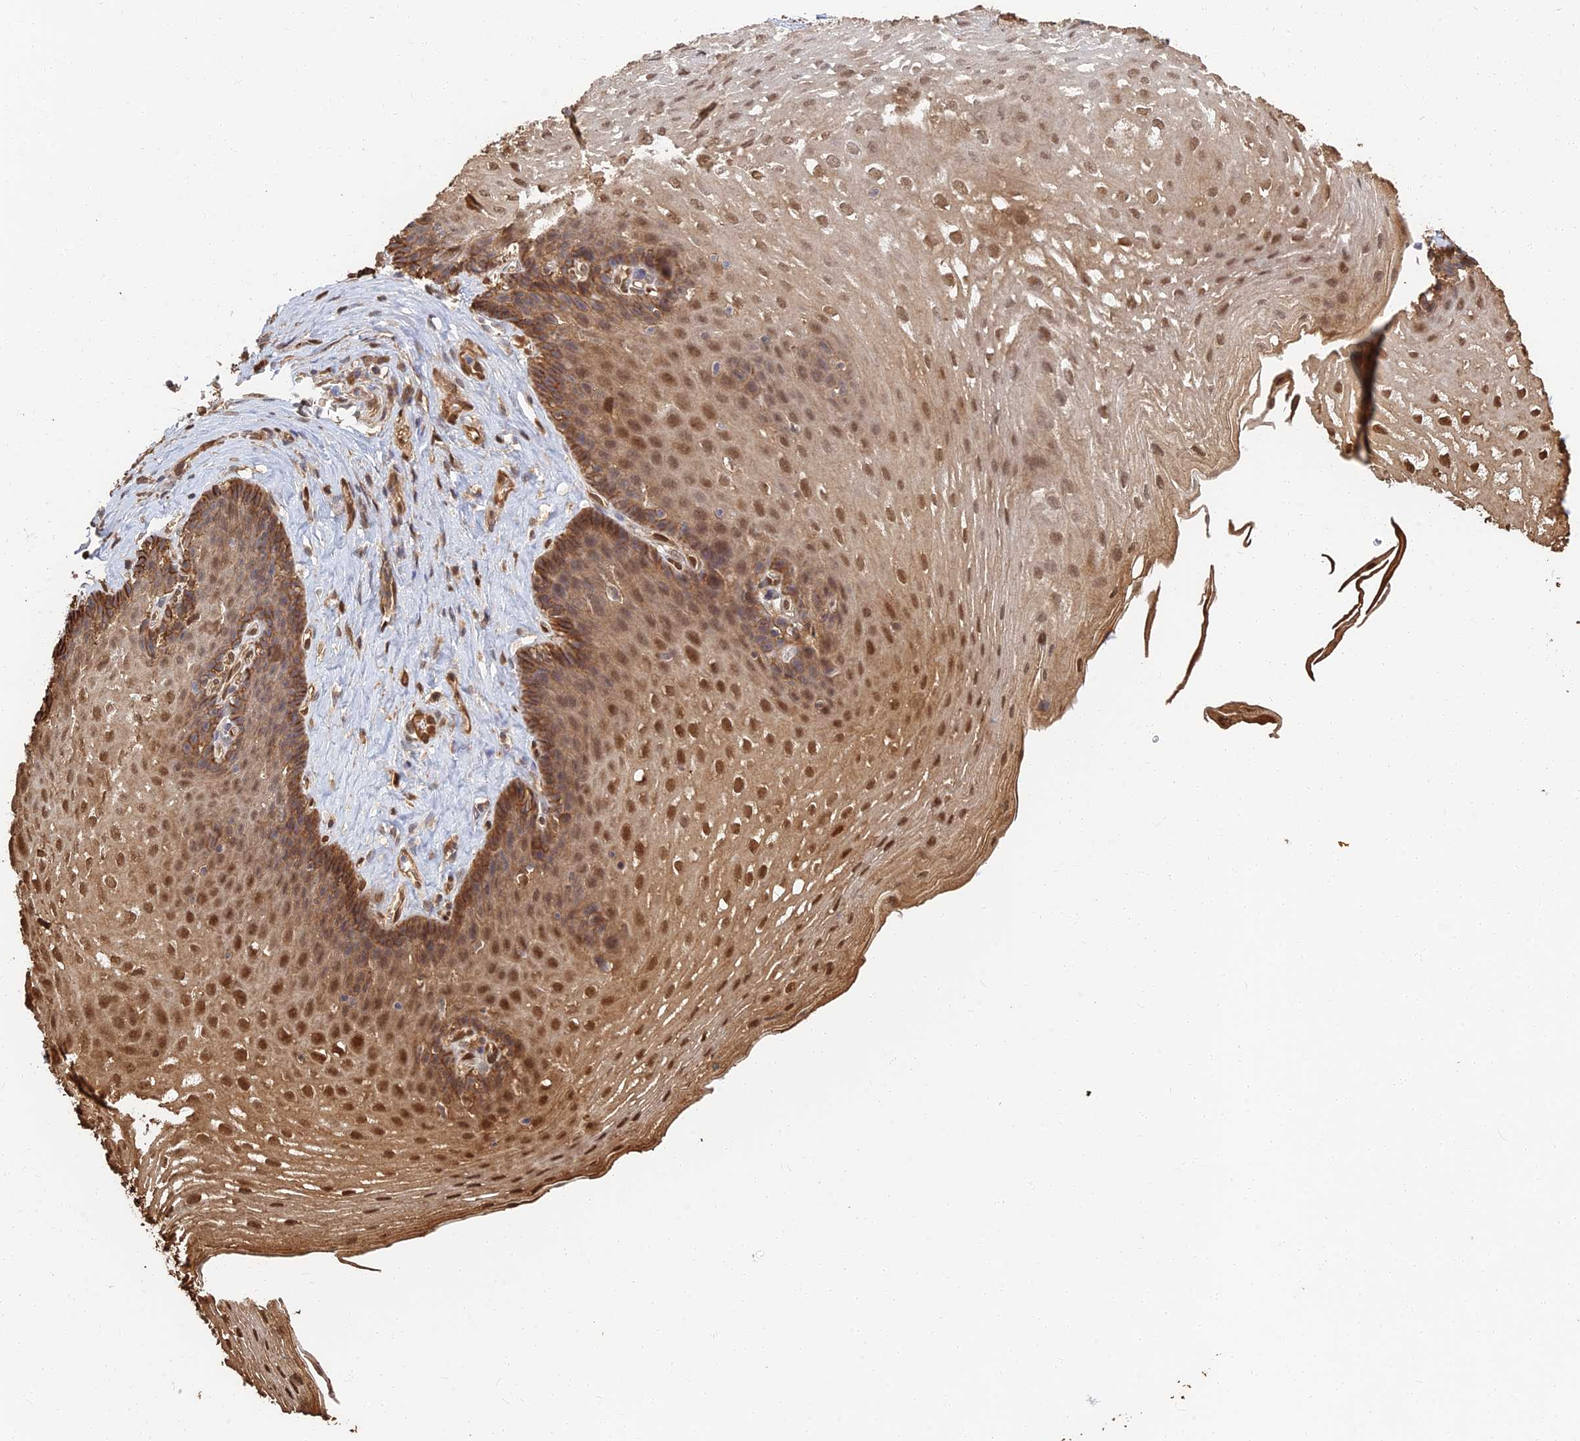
{"staining": {"intensity": "strong", "quantity": "25%-75%", "location": "cytoplasmic/membranous,nuclear"}, "tissue": "esophagus", "cell_type": "Squamous epithelial cells", "image_type": "normal", "snomed": [{"axis": "morphology", "description": "Normal tissue, NOS"}, {"axis": "topography", "description": "Esophagus"}], "caption": "Immunohistochemical staining of normal human esophagus reveals high levels of strong cytoplasmic/membranous,nuclear staining in approximately 25%-75% of squamous epithelial cells.", "gene": "LRRN3", "patient": {"sex": "female", "age": 66}}